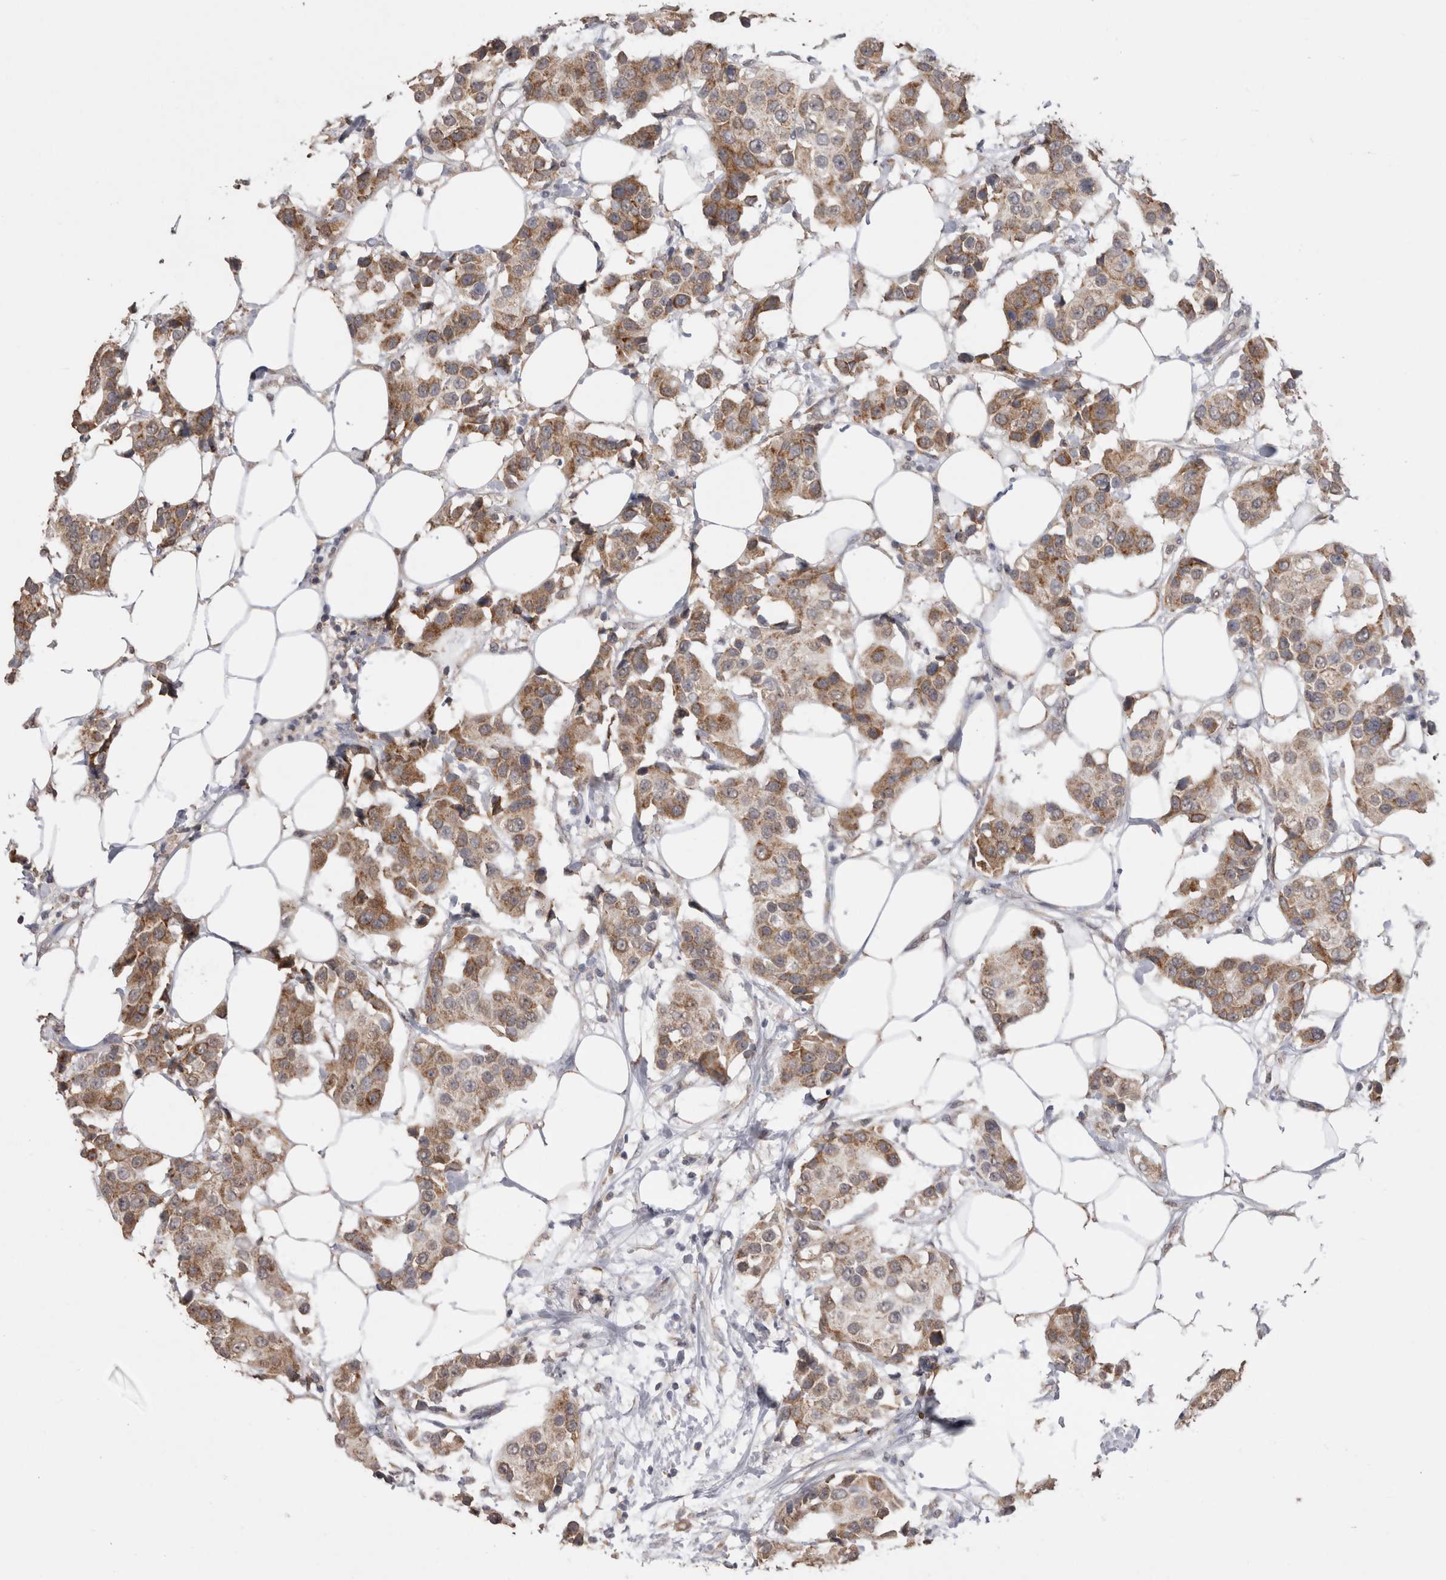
{"staining": {"intensity": "moderate", "quantity": ">75%", "location": "cytoplasmic/membranous"}, "tissue": "breast cancer", "cell_type": "Tumor cells", "image_type": "cancer", "snomed": [{"axis": "morphology", "description": "Normal tissue, NOS"}, {"axis": "morphology", "description": "Duct carcinoma"}, {"axis": "topography", "description": "Breast"}], "caption": "Immunohistochemistry (IHC) (DAB (3,3'-diaminobenzidine)) staining of human breast cancer exhibits moderate cytoplasmic/membranous protein staining in approximately >75% of tumor cells.", "gene": "NOMO1", "patient": {"sex": "female", "age": 39}}